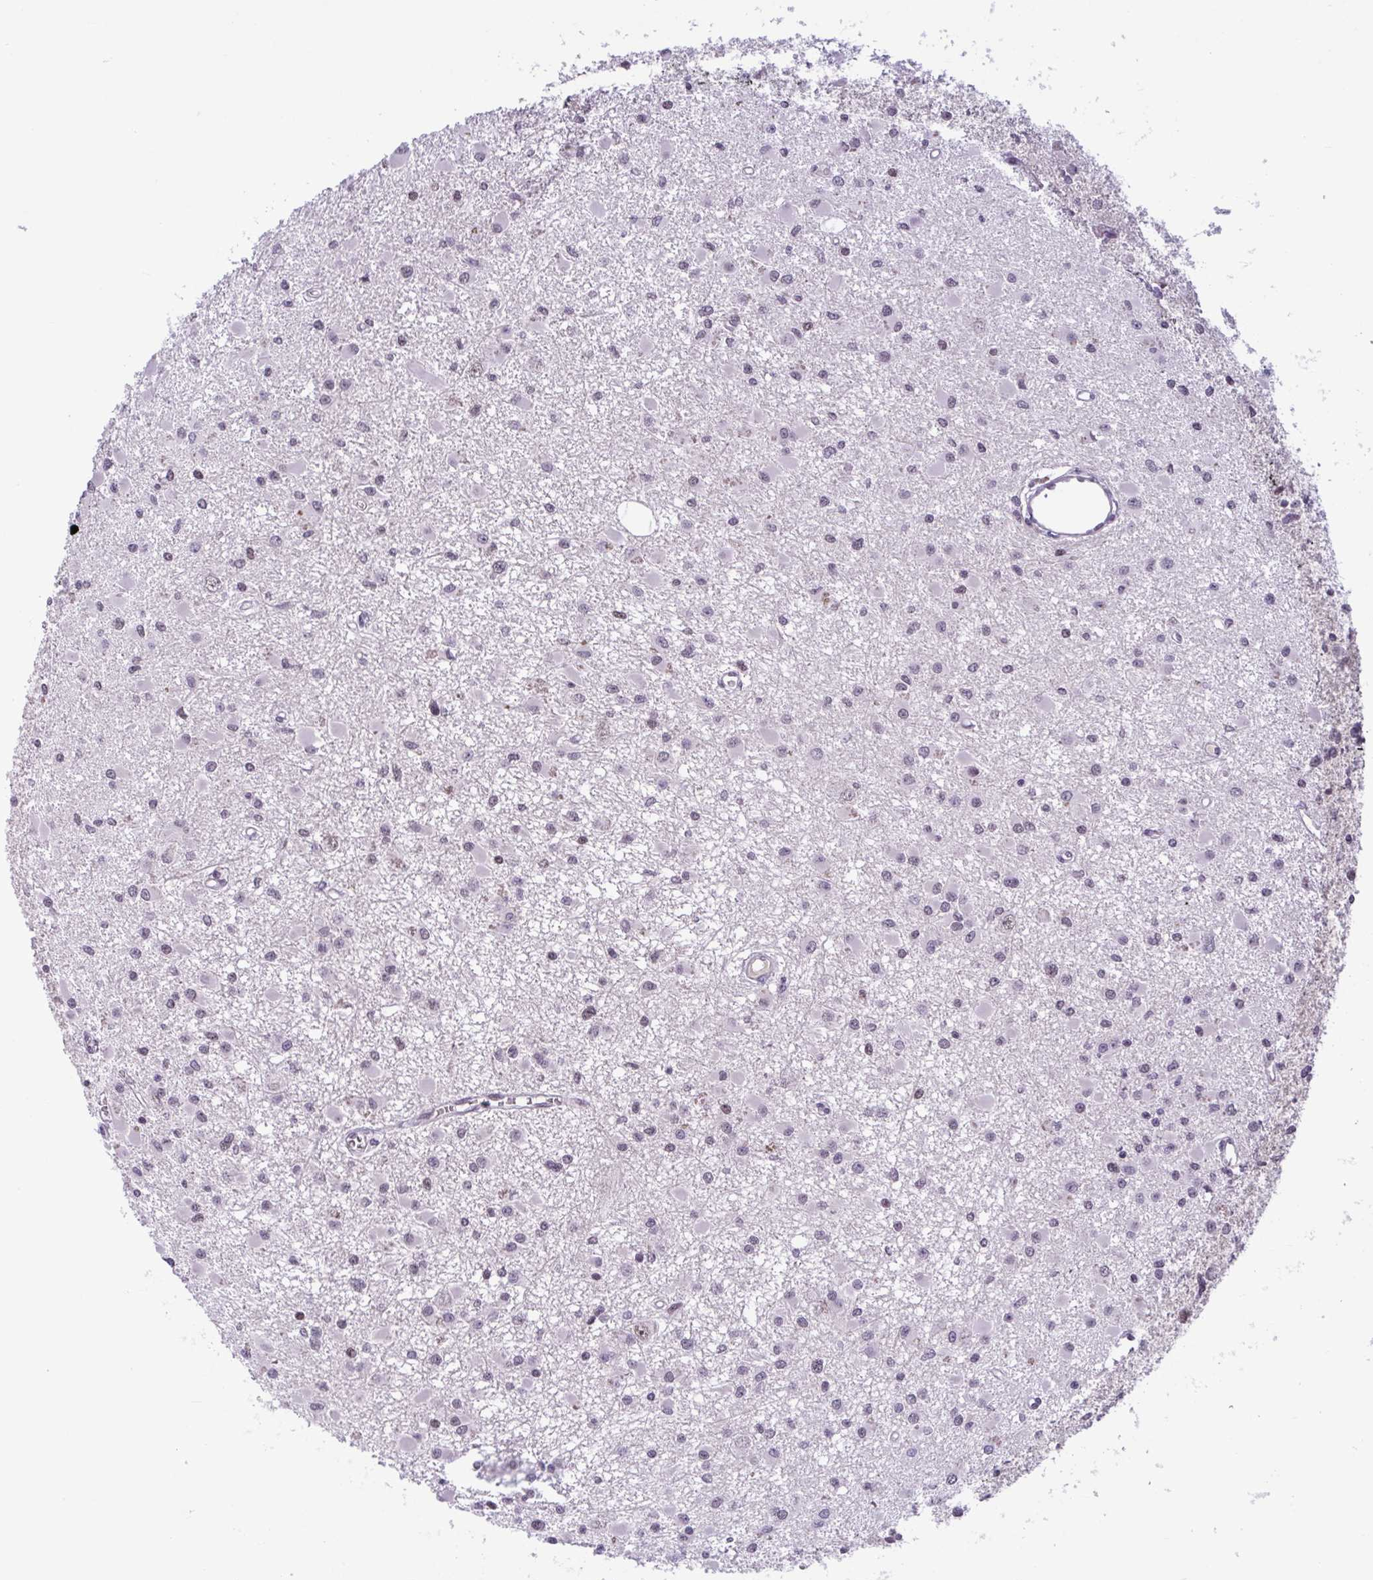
{"staining": {"intensity": "weak", "quantity": "<25%", "location": "nuclear"}, "tissue": "glioma", "cell_type": "Tumor cells", "image_type": "cancer", "snomed": [{"axis": "morphology", "description": "Glioma, malignant, High grade"}, {"axis": "topography", "description": "Brain"}], "caption": "Tumor cells show no significant protein expression in glioma.", "gene": "TTC7B", "patient": {"sex": "male", "age": 54}}